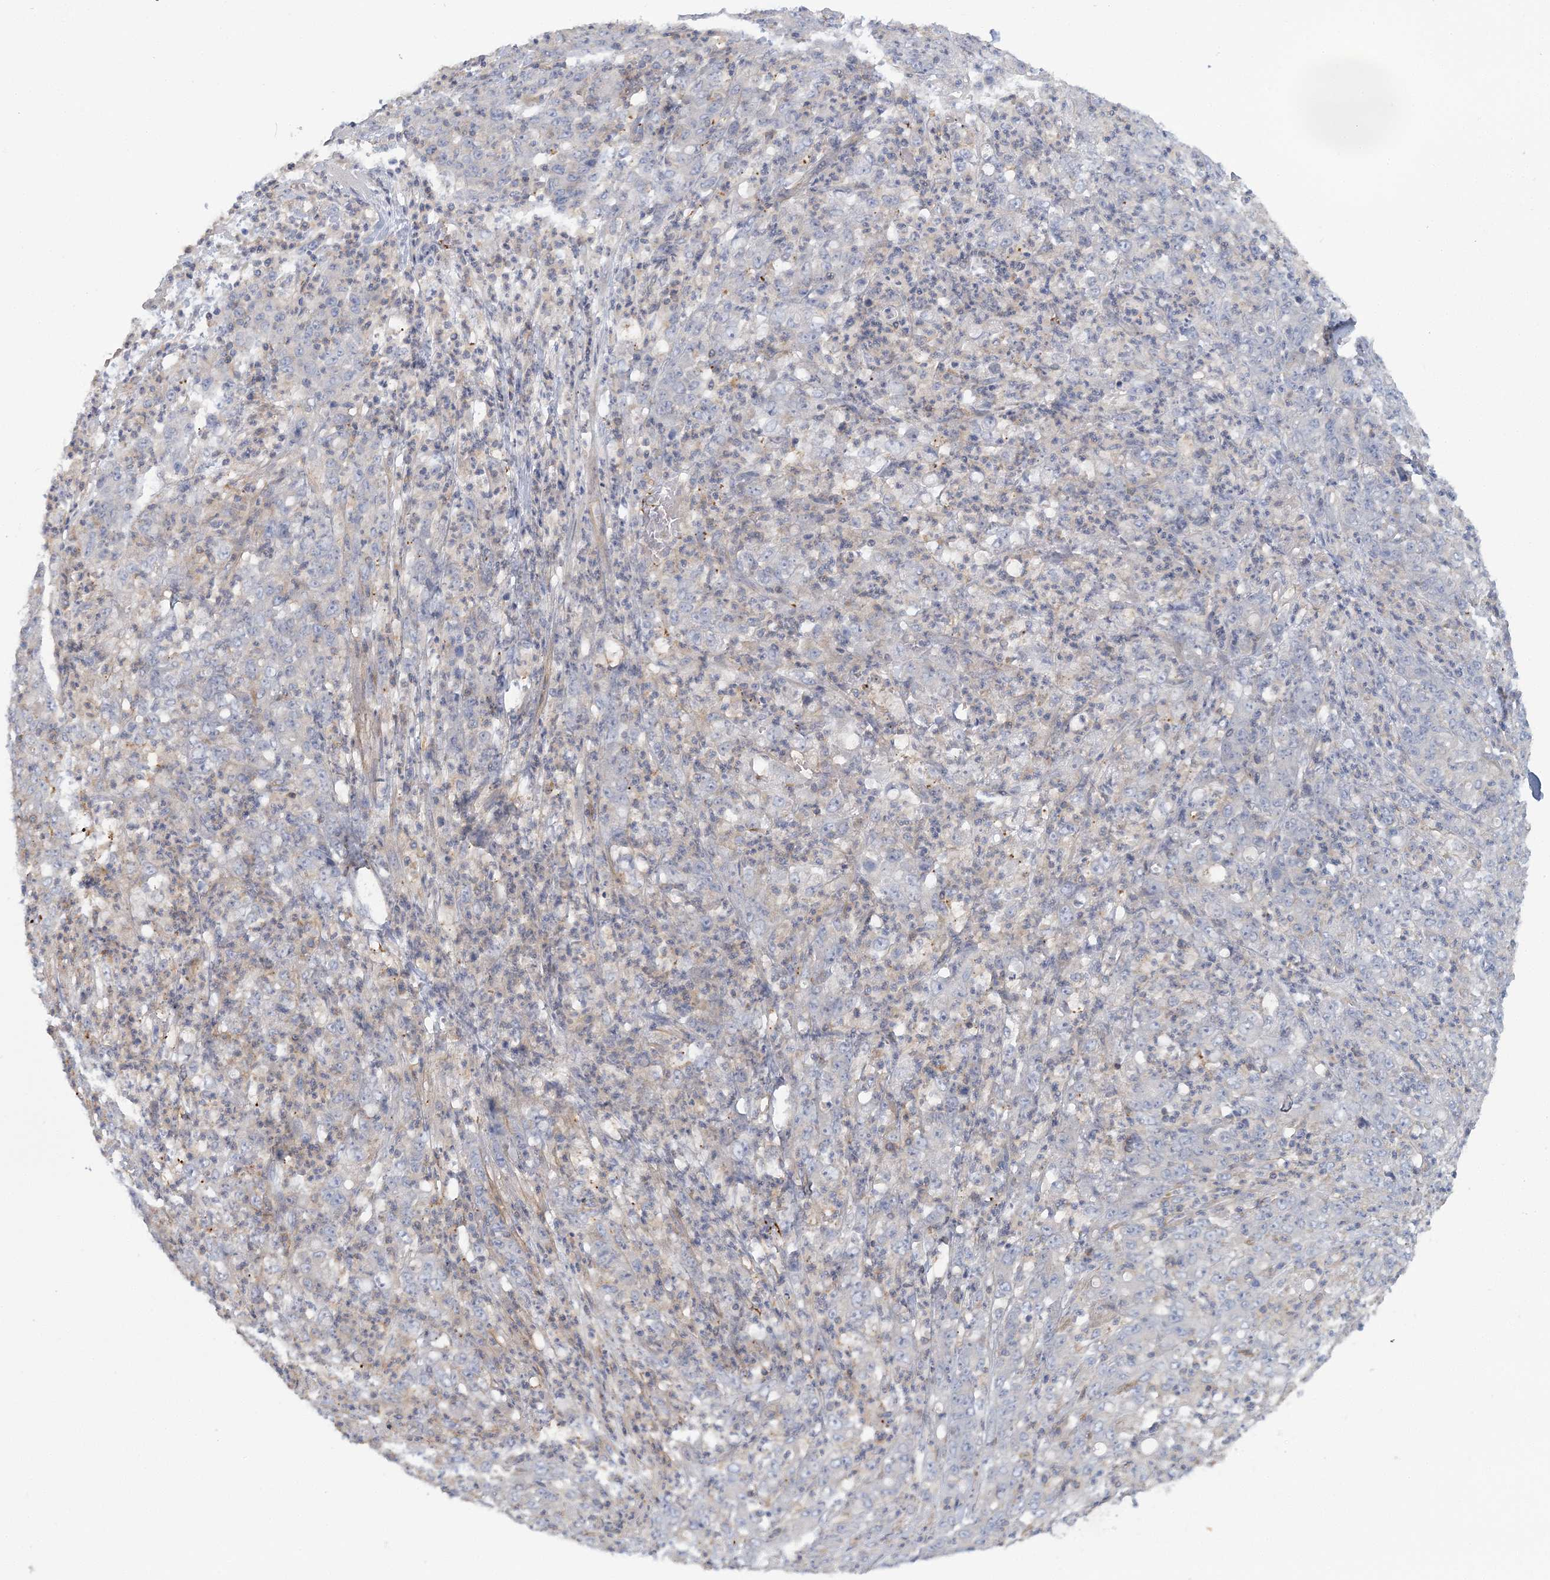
{"staining": {"intensity": "negative", "quantity": "none", "location": "none"}, "tissue": "stomach cancer", "cell_type": "Tumor cells", "image_type": "cancer", "snomed": [{"axis": "morphology", "description": "Adenocarcinoma, NOS"}, {"axis": "topography", "description": "Stomach, lower"}], "caption": "High power microscopy photomicrograph of an immunohistochemistry (IHC) photomicrograph of stomach cancer, revealing no significant expression in tumor cells.", "gene": "CUEDC2", "patient": {"sex": "female", "age": 71}}